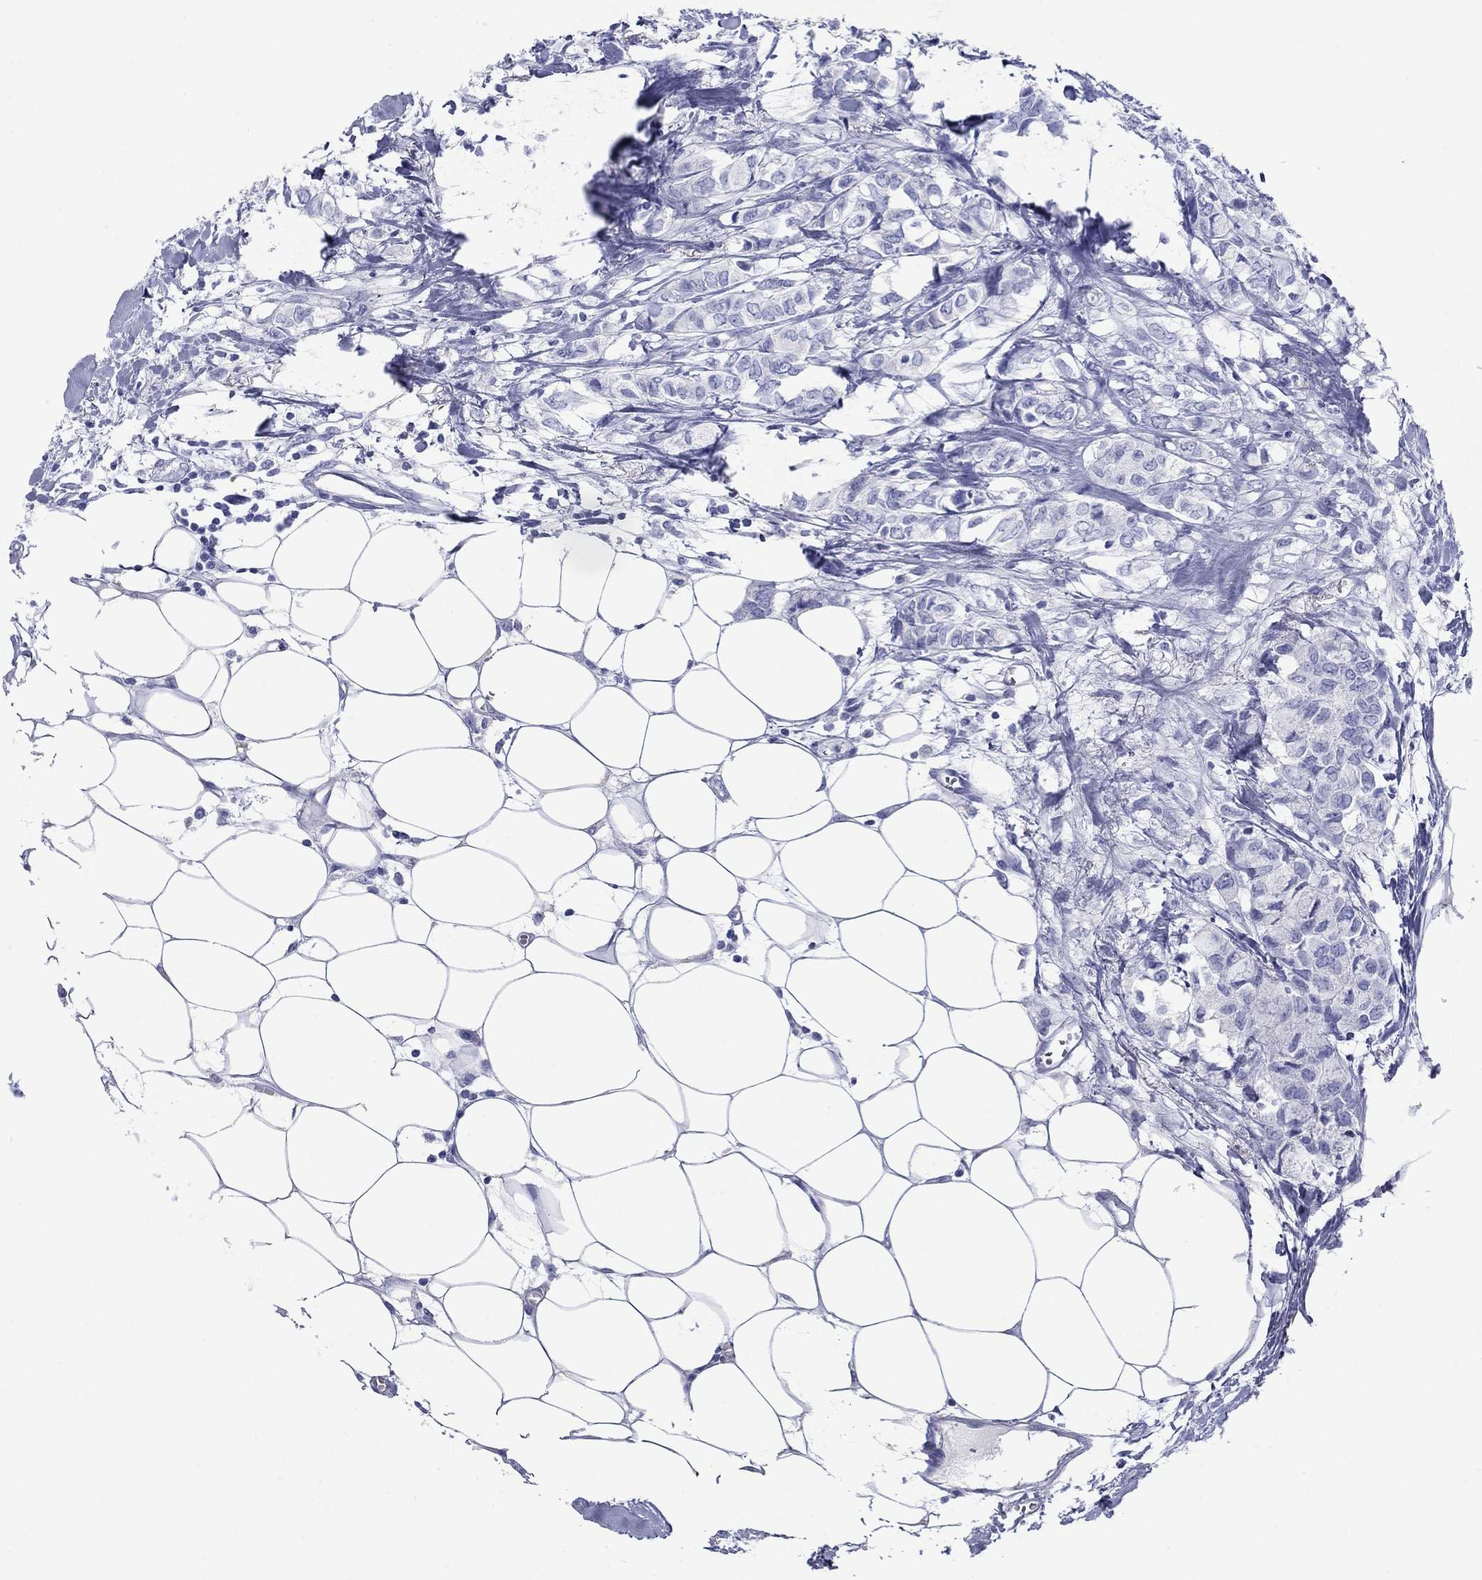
{"staining": {"intensity": "negative", "quantity": "none", "location": "none"}, "tissue": "breast cancer", "cell_type": "Tumor cells", "image_type": "cancer", "snomed": [{"axis": "morphology", "description": "Duct carcinoma"}, {"axis": "topography", "description": "Breast"}], "caption": "This histopathology image is of breast cancer stained with immunohistochemistry (IHC) to label a protein in brown with the nuclei are counter-stained blue. There is no expression in tumor cells.", "gene": "ATP4A", "patient": {"sex": "female", "age": 85}}